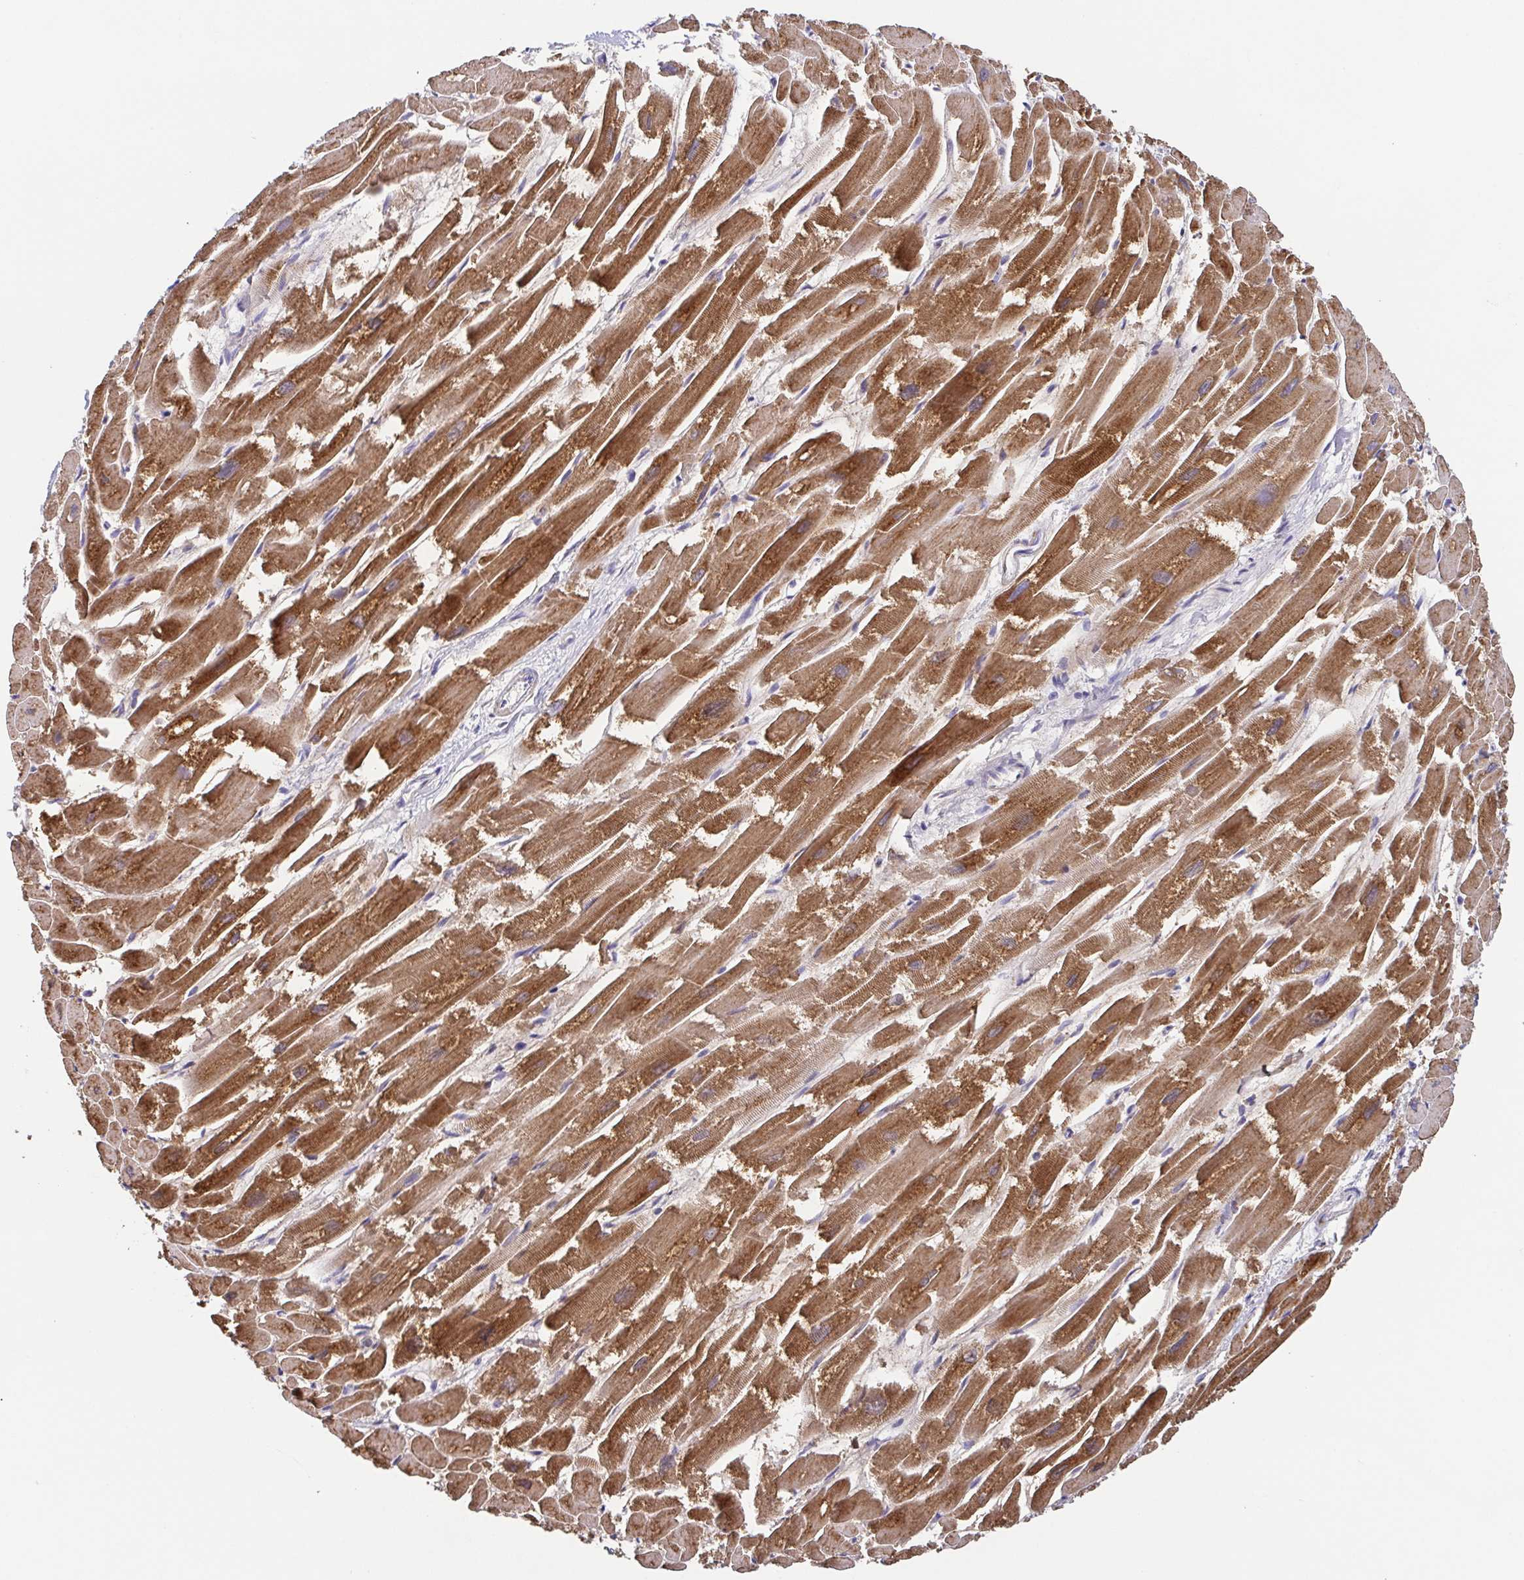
{"staining": {"intensity": "strong", "quantity": ">75%", "location": "cytoplasmic/membranous"}, "tissue": "heart muscle", "cell_type": "Cardiomyocytes", "image_type": "normal", "snomed": [{"axis": "morphology", "description": "Normal tissue, NOS"}, {"axis": "topography", "description": "Heart"}], "caption": "Immunohistochemistry (IHC) (DAB (3,3'-diaminobenzidine)) staining of benign heart muscle displays strong cytoplasmic/membranous protein positivity in about >75% of cardiomyocytes.", "gene": "GINM1", "patient": {"sex": "male", "age": 54}}